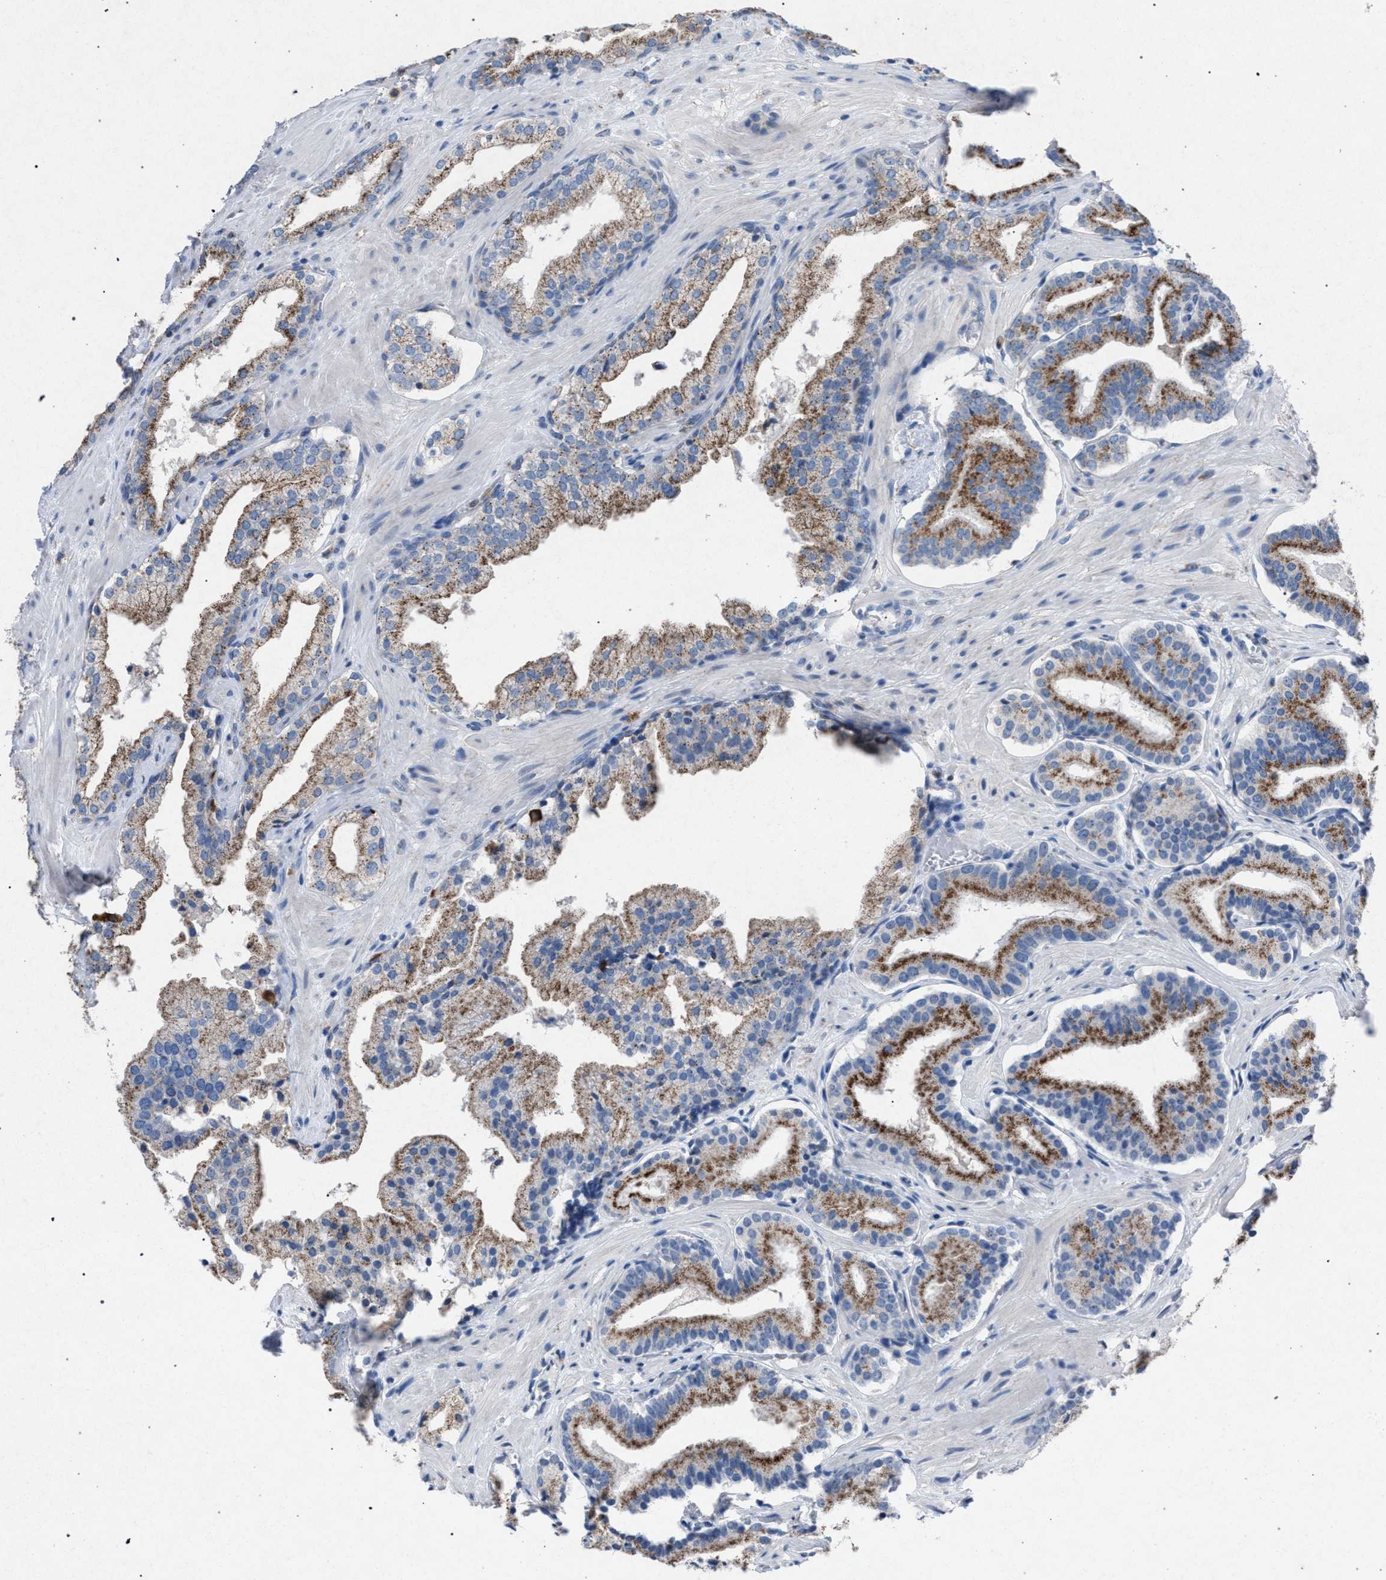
{"staining": {"intensity": "moderate", "quantity": ">75%", "location": "cytoplasmic/membranous"}, "tissue": "prostate cancer", "cell_type": "Tumor cells", "image_type": "cancer", "snomed": [{"axis": "morphology", "description": "Adenocarcinoma, Low grade"}, {"axis": "topography", "description": "Prostate"}], "caption": "This photomicrograph displays immunohistochemistry staining of human prostate low-grade adenocarcinoma, with medium moderate cytoplasmic/membranous staining in about >75% of tumor cells.", "gene": "HSD17B4", "patient": {"sex": "male", "age": 51}}